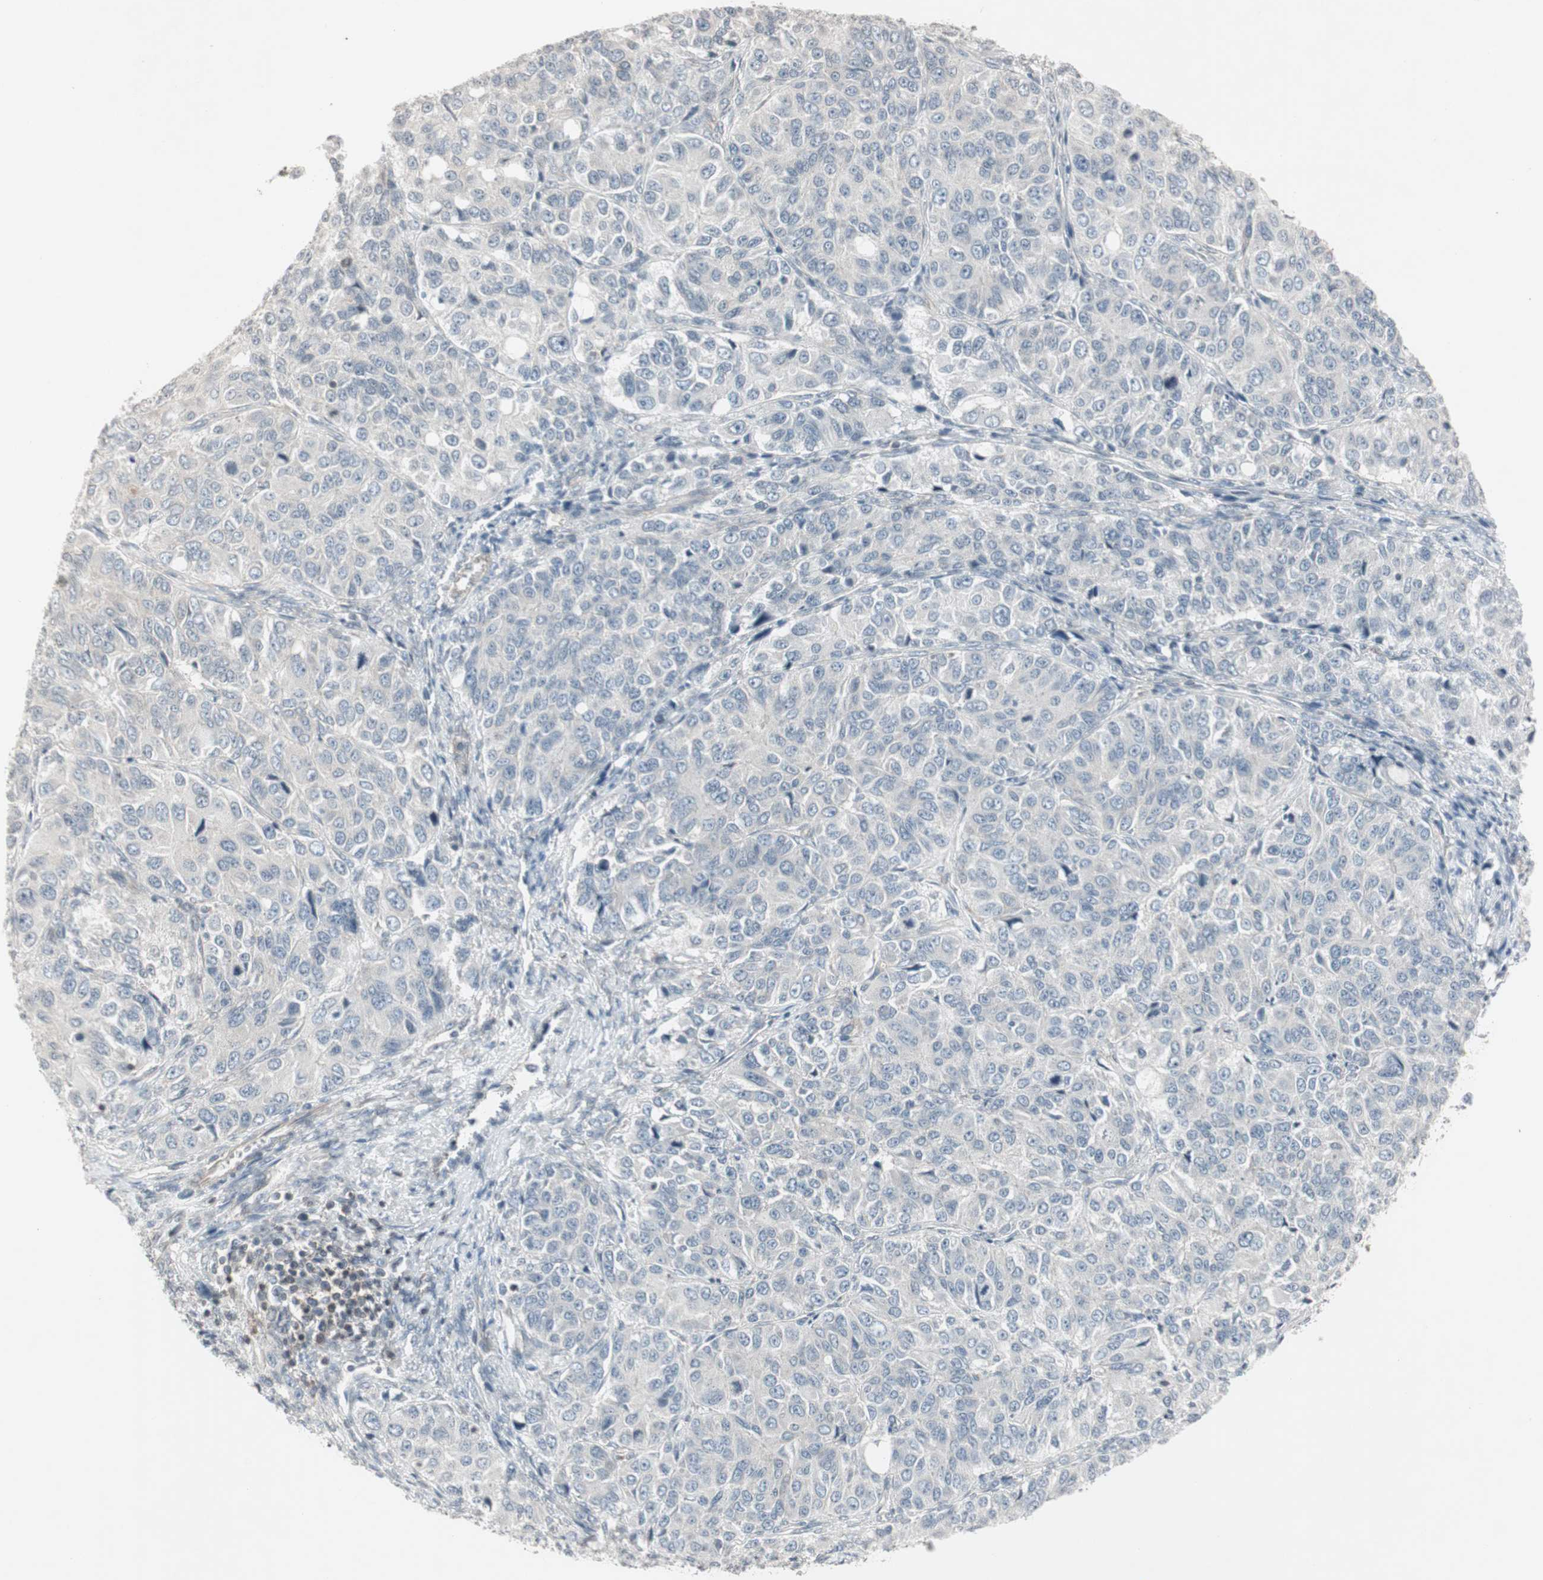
{"staining": {"intensity": "negative", "quantity": "none", "location": "none"}, "tissue": "ovarian cancer", "cell_type": "Tumor cells", "image_type": "cancer", "snomed": [{"axis": "morphology", "description": "Carcinoma, endometroid"}, {"axis": "topography", "description": "Ovary"}], "caption": "Tumor cells show no significant protein staining in endometroid carcinoma (ovarian). (DAB immunohistochemistry visualized using brightfield microscopy, high magnification).", "gene": "ARHGEF1", "patient": {"sex": "female", "age": 51}}